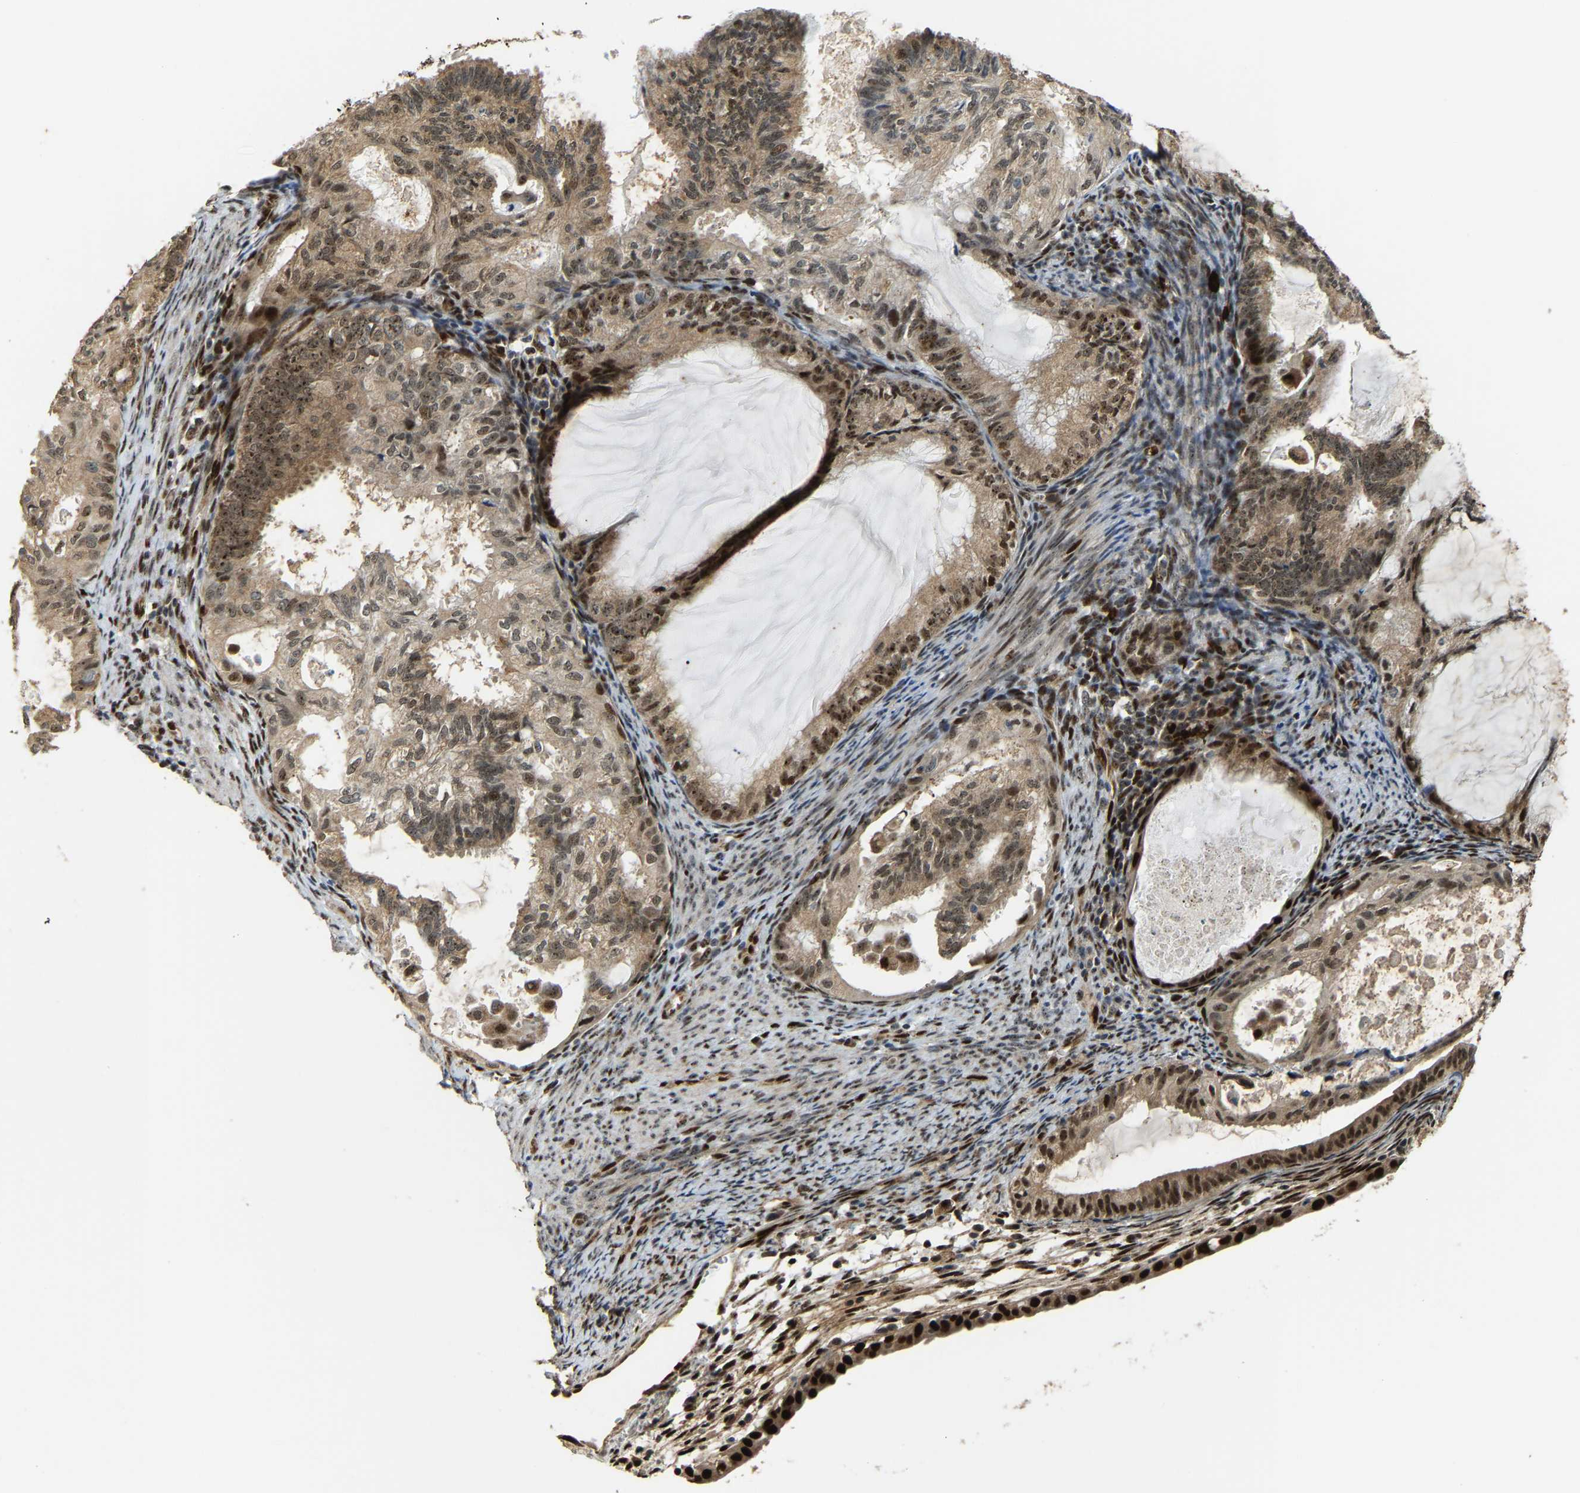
{"staining": {"intensity": "strong", "quantity": ">75%", "location": "cytoplasmic/membranous,nuclear"}, "tissue": "cervical cancer", "cell_type": "Tumor cells", "image_type": "cancer", "snomed": [{"axis": "morphology", "description": "Normal tissue, NOS"}, {"axis": "morphology", "description": "Adenocarcinoma, NOS"}, {"axis": "topography", "description": "Cervix"}, {"axis": "topography", "description": "Endometrium"}], "caption": "Cervical cancer stained with IHC displays strong cytoplasmic/membranous and nuclear staining in about >75% of tumor cells. The staining was performed using DAB to visualize the protein expression in brown, while the nuclei were stained in blue with hematoxylin (Magnification: 20x).", "gene": "ZNF687", "patient": {"sex": "female", "age": 86}}